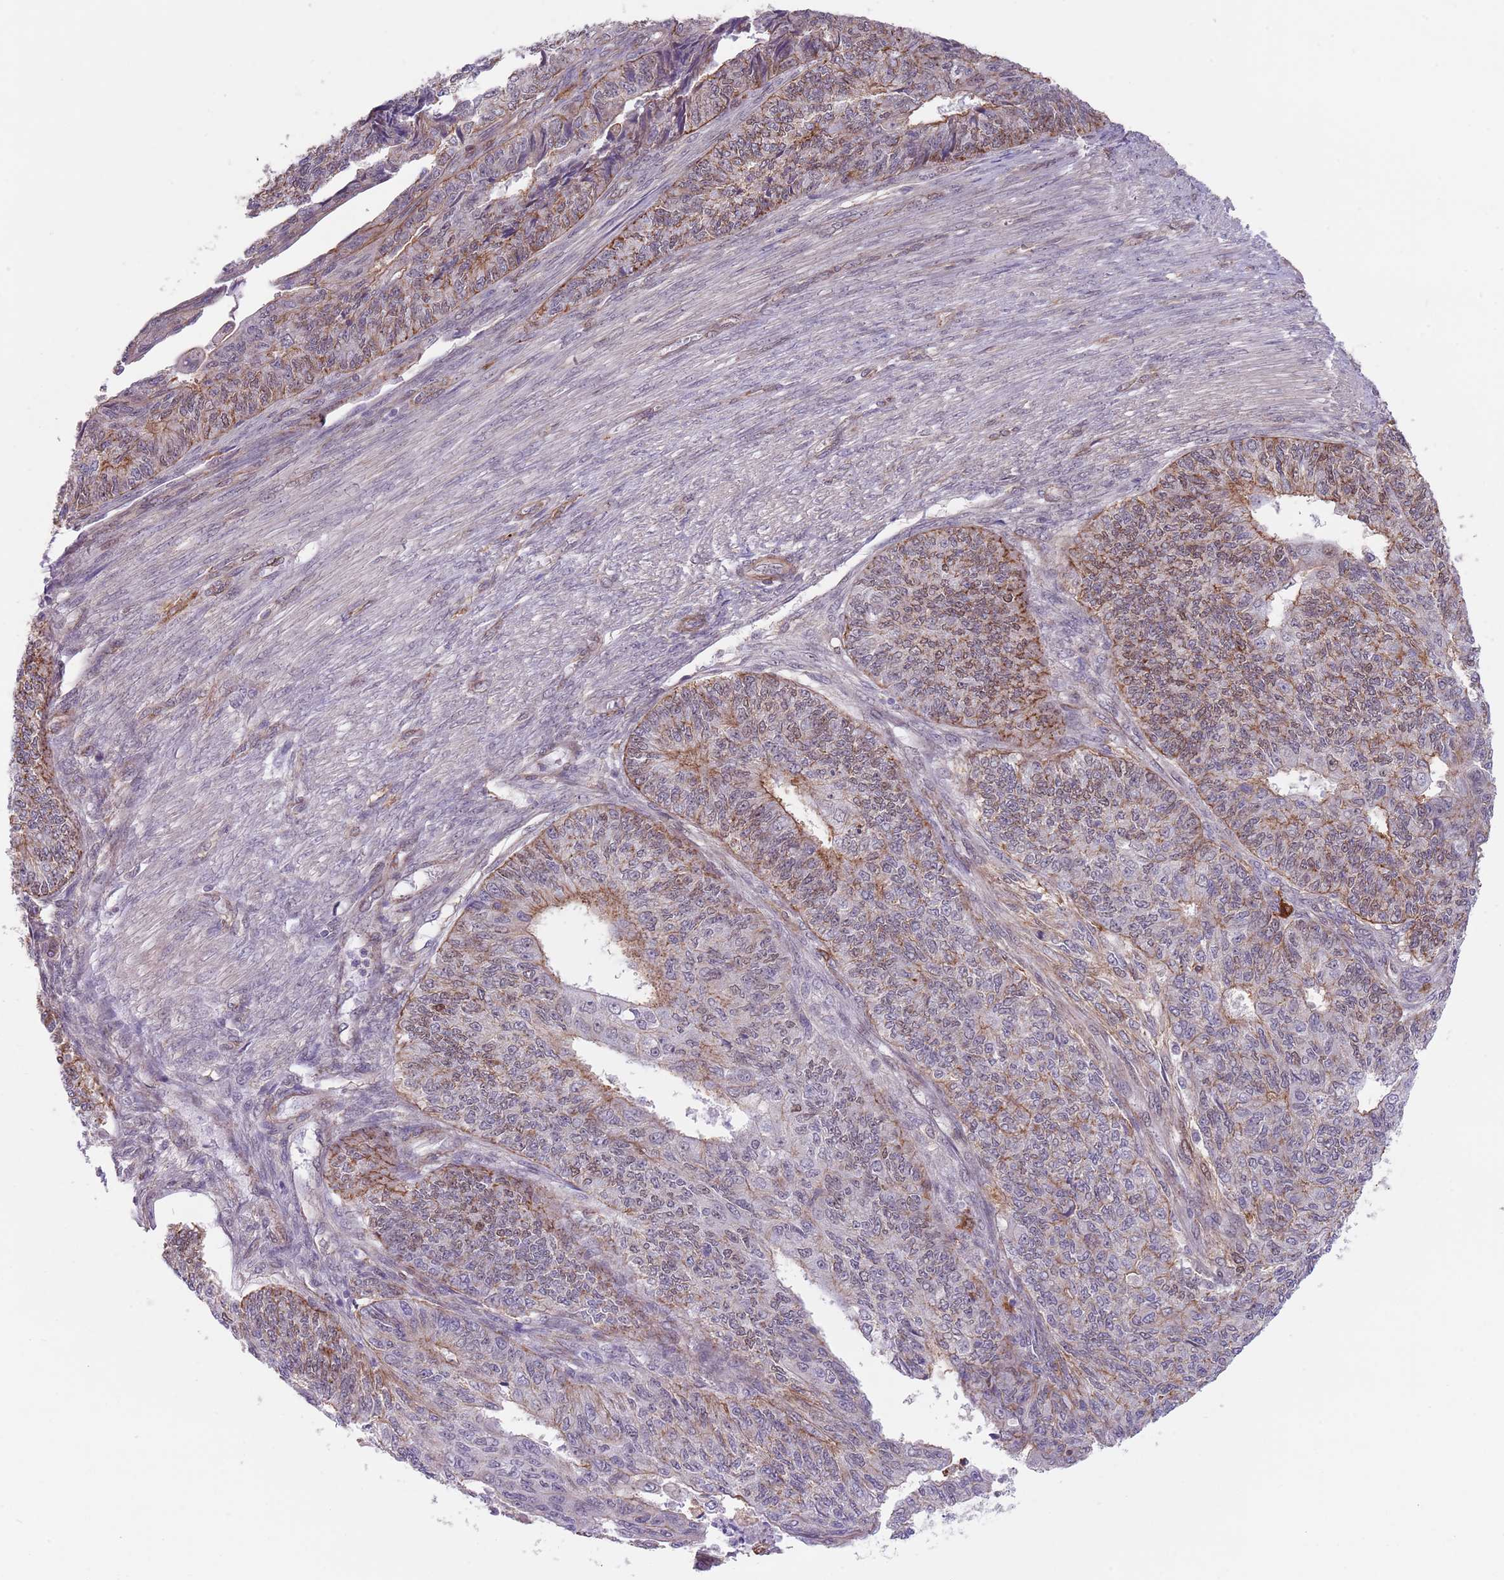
{"staining": {"intensity": "moderate", "quantity": "25%-75%", "location": "cytoplasmic/membranous,nuclear"}, "tissue": "endometrial cancer", "cell_type": "Tumor cells", "image_type": "cancer", "snomed": [{"axis": "morphology", "description": "Adenocarcinoma, NOS"}, {"axis": "topography", "description": "Endometrium"}], "caption": "Protein analysis of endometrial cancer tissue reveals moderate cytoplasmic/membranous and nuclear staining in about 25%-75% of tumor cells.", "gene": "CREBZF", "patient": {"sex": "female", "age": 32}}